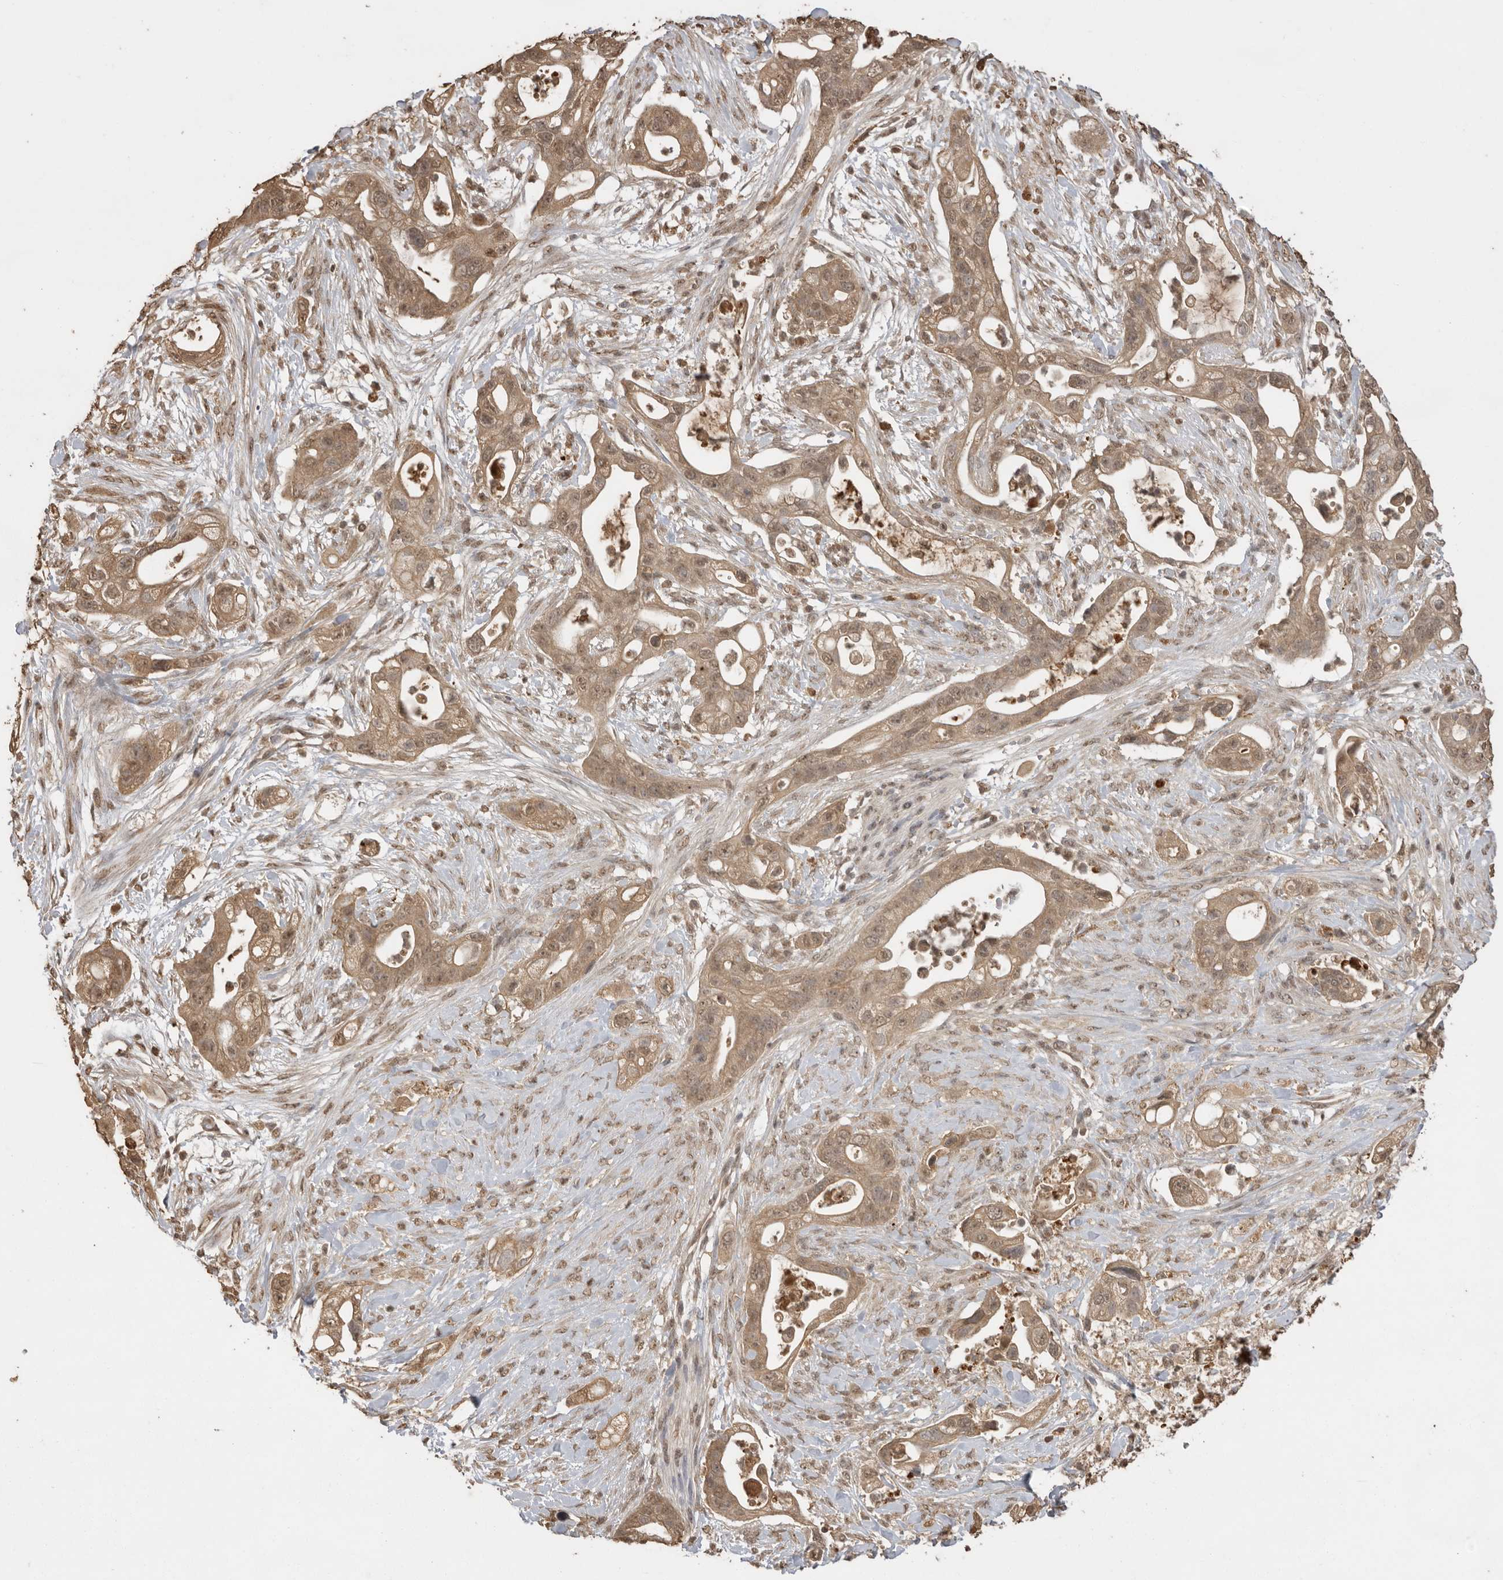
{"staining": {"intensity": "moderate", "quantity": ">75%", "location": "cytoplasmic/membranous,nuclear"}, "tissue": "pancreatic cancer", "cell_type": "Tumor cells", "image_type": "cancer", "snomed": [{"axis": "morphology", "description": "Adenocarcinoma, NOS"}, {"axis": "topography", "description": "Pancreas"}], "caption": "IHC photomicrograph of pancreatic cancer (adenocarcinoma) stained for a protein (brown), which reveals medium levels of moderate cytoplasmic/membranous and nuclear staining in about >75% of tumor cells.", "gene": "JAG2", "patient": {"sex": "male", "age": 53}}